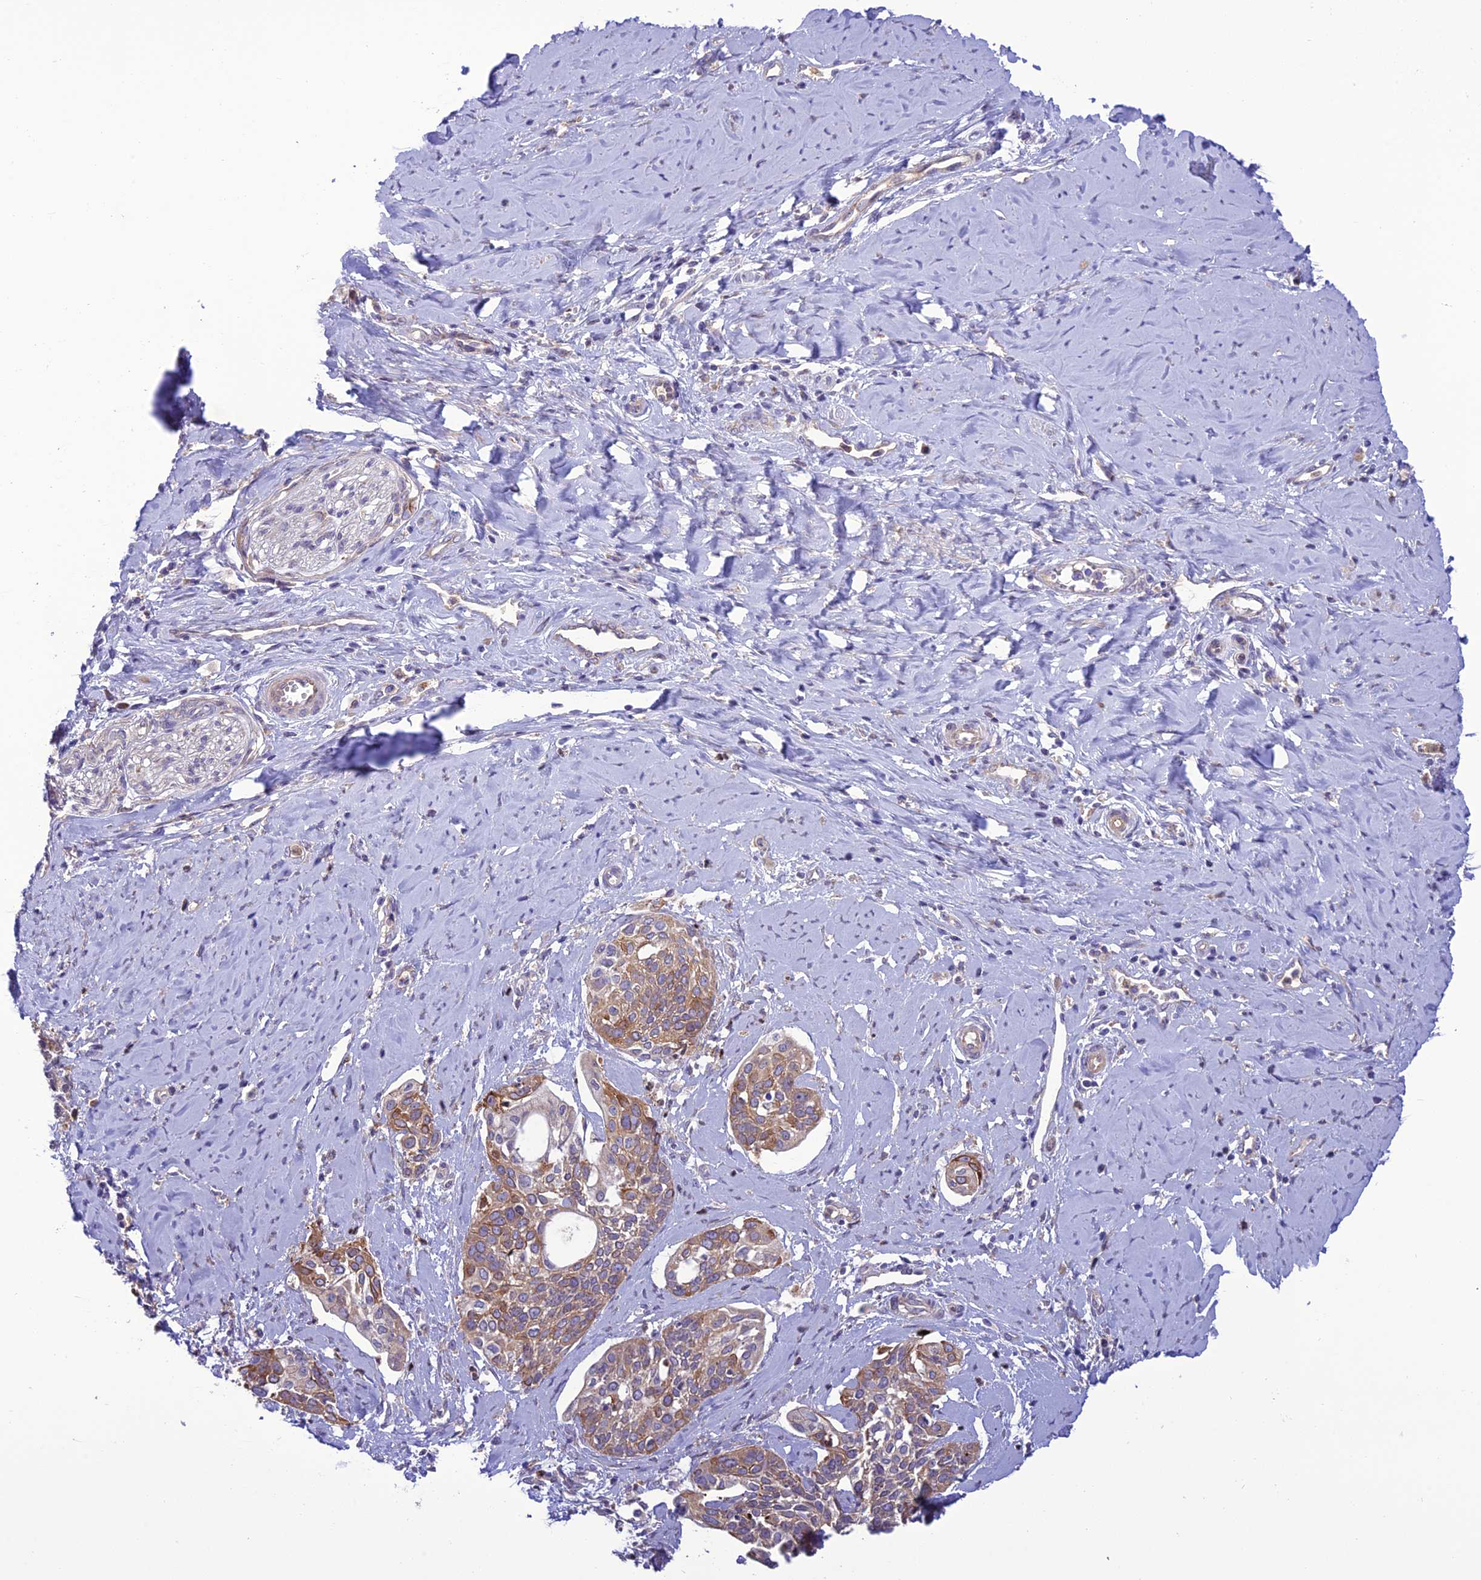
{"staining": {"intensity": "moderate", "quantity": ">75%", "location": "cytoplasmic/membranous"}, "tissue": "cervical cancer", "cell_type": "Tumor cells", "image_type": "cancer", "snomed": [{"axis": "morphology", "description": "Squamous cell carcinoma, NOS"}, {"axis": "topography", "description": "Cervix"}], "caption": "Tumor cells display medium levels of moderate cytoplasmic/membranous positivity in about >75% of cells in human cervical squamous cell carcinoma.", "gene": "JMY", "patient": {"sex": "female", "age": 44}}